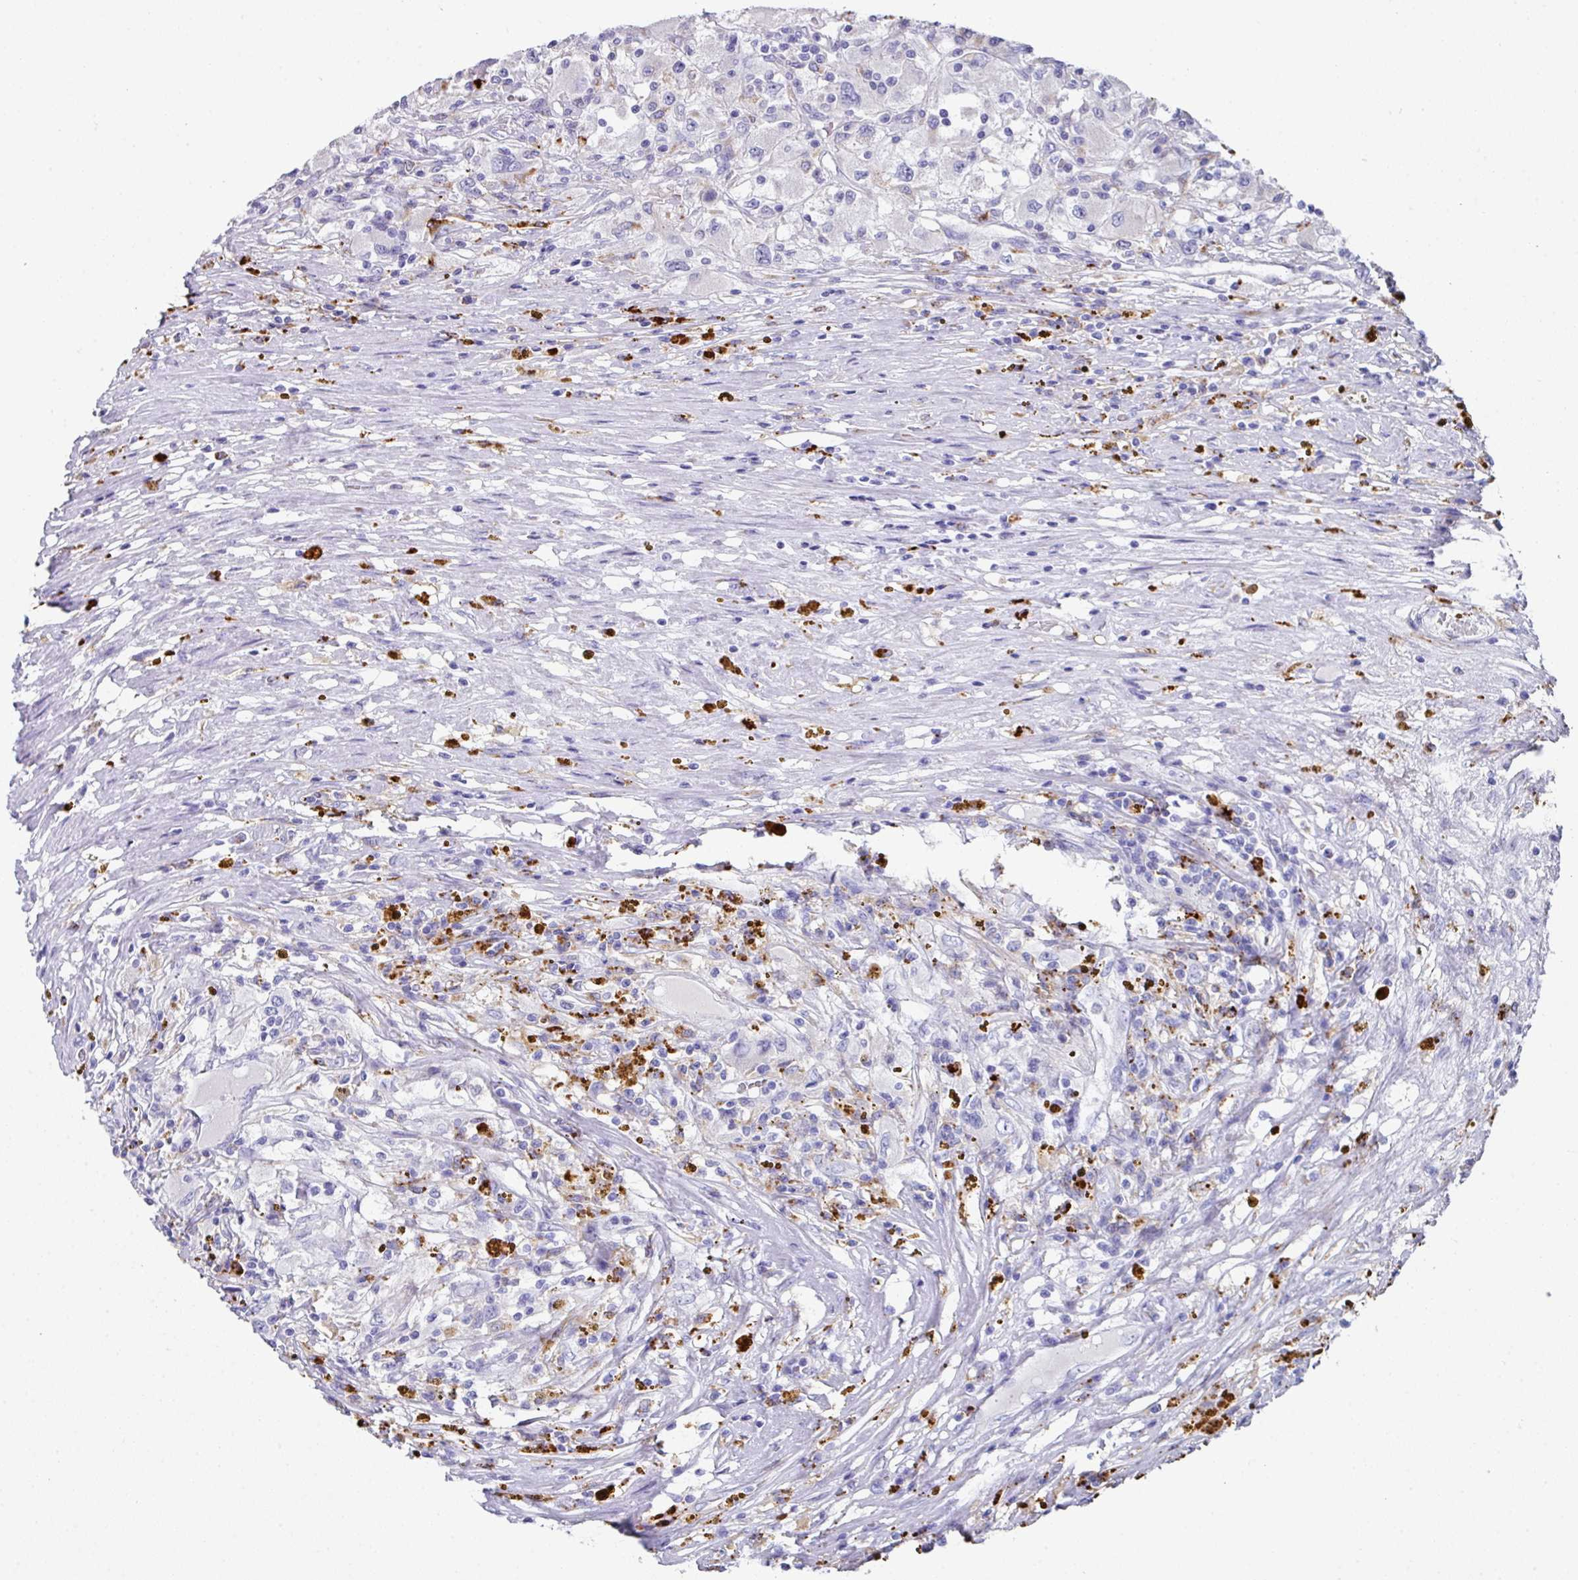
{"staining": {"intensity": "negative", "quantity": "none", "location": "none"}, "tissue": "renal cancer", "cell_type": "Tumor cells", "image_type": "cancer", "snomed": [{"axis": "morphology", "description": "Adenocarcinoma, NOS"}, {"axis": "topography", "description": "Kidney"}], "caption": "Tumor cells are negative for protein expression in human renal cancer. (Immunohistochemistry, brightfield microscopy, high magnification).", "gene": "CPVL", "patient": {"sex": "female", "age": 67}}